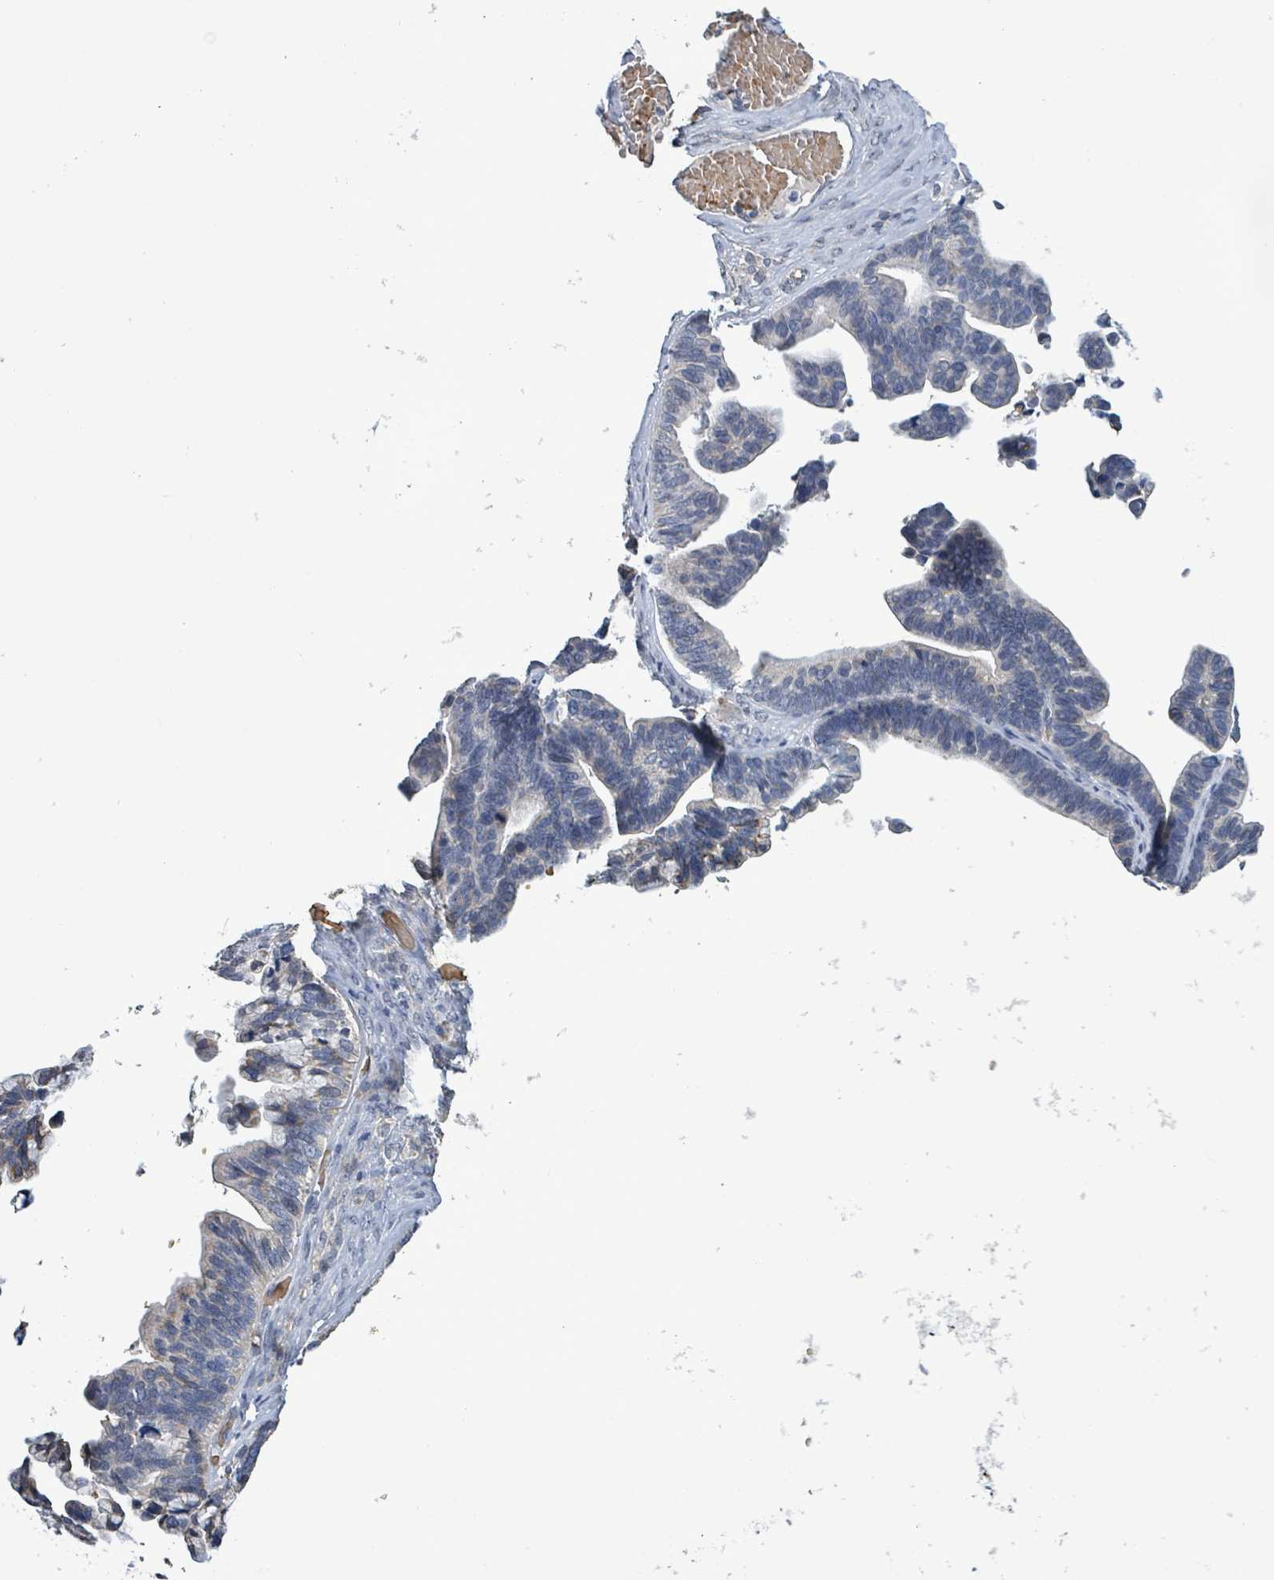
{"staining": {"intensity": "moderate", "quantity": "25%-75%", "location": "cytoplasmic/membranous"}, "tissue": "ovarian cancer", "cell_type": "Tumor cells", "image_type": "cancer", "snomed": [{"axis": "morphology", "description": "Cystadenocarcinoma, serous, NOS"}, {"axis": "topography", "description": "Ovary"}], "caption": "A photomicrograph of serous cystadenocarcinoma (ovarian) stained for a protein demonstrates moderate cytoplasmic/membranous brown staining in tumor cells. The staining was performed using DAB, with brown indicating positive protein expression. Nuclei are stained blue with hematoxylin.", "gene": "SEBOX", "patient": {"sex": "female", "age": 56}}